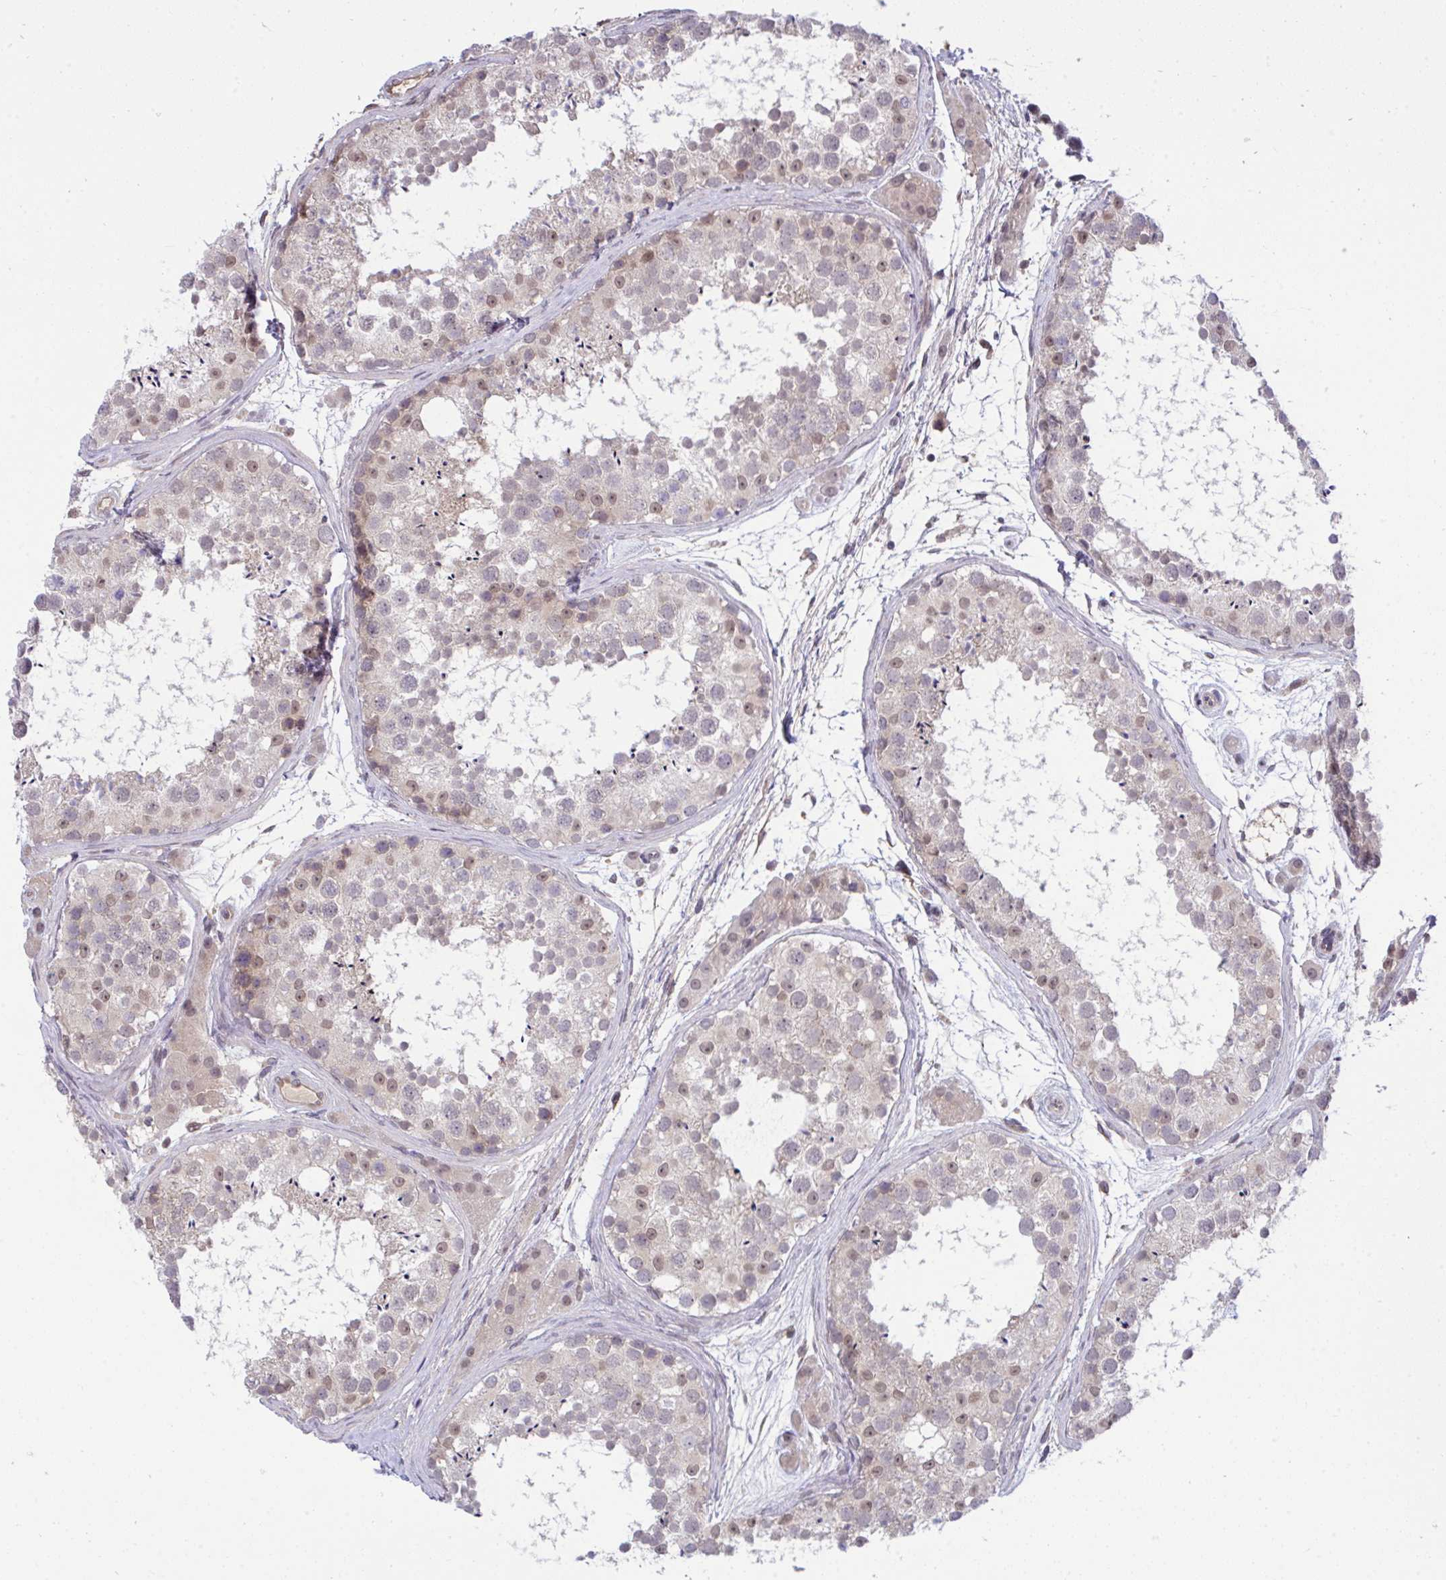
{"staining": {"intensity": "moderate", "quantity": "25%-75%", "location": "cytoplasmic/membranous,nuclear"}, "tissue": "testis", "cell_type": "Cells in seminiferous ducts", "image_type": "normal", "snomed": [{"axis": "morphology", "description": "Normal tissue, NOS"}, {"axis": "topography", "description": "Testis"}], "caption": "An immunohistochemistry micrograph of unremarkable tissue is shown. Protein staining in brown labels moderate cytoplasmic/membranous,nuclear positivity in testis within cells in seminiferous ducts.", "gene": "C9orf64", "patient": {"sex": "male", "age": 41}}